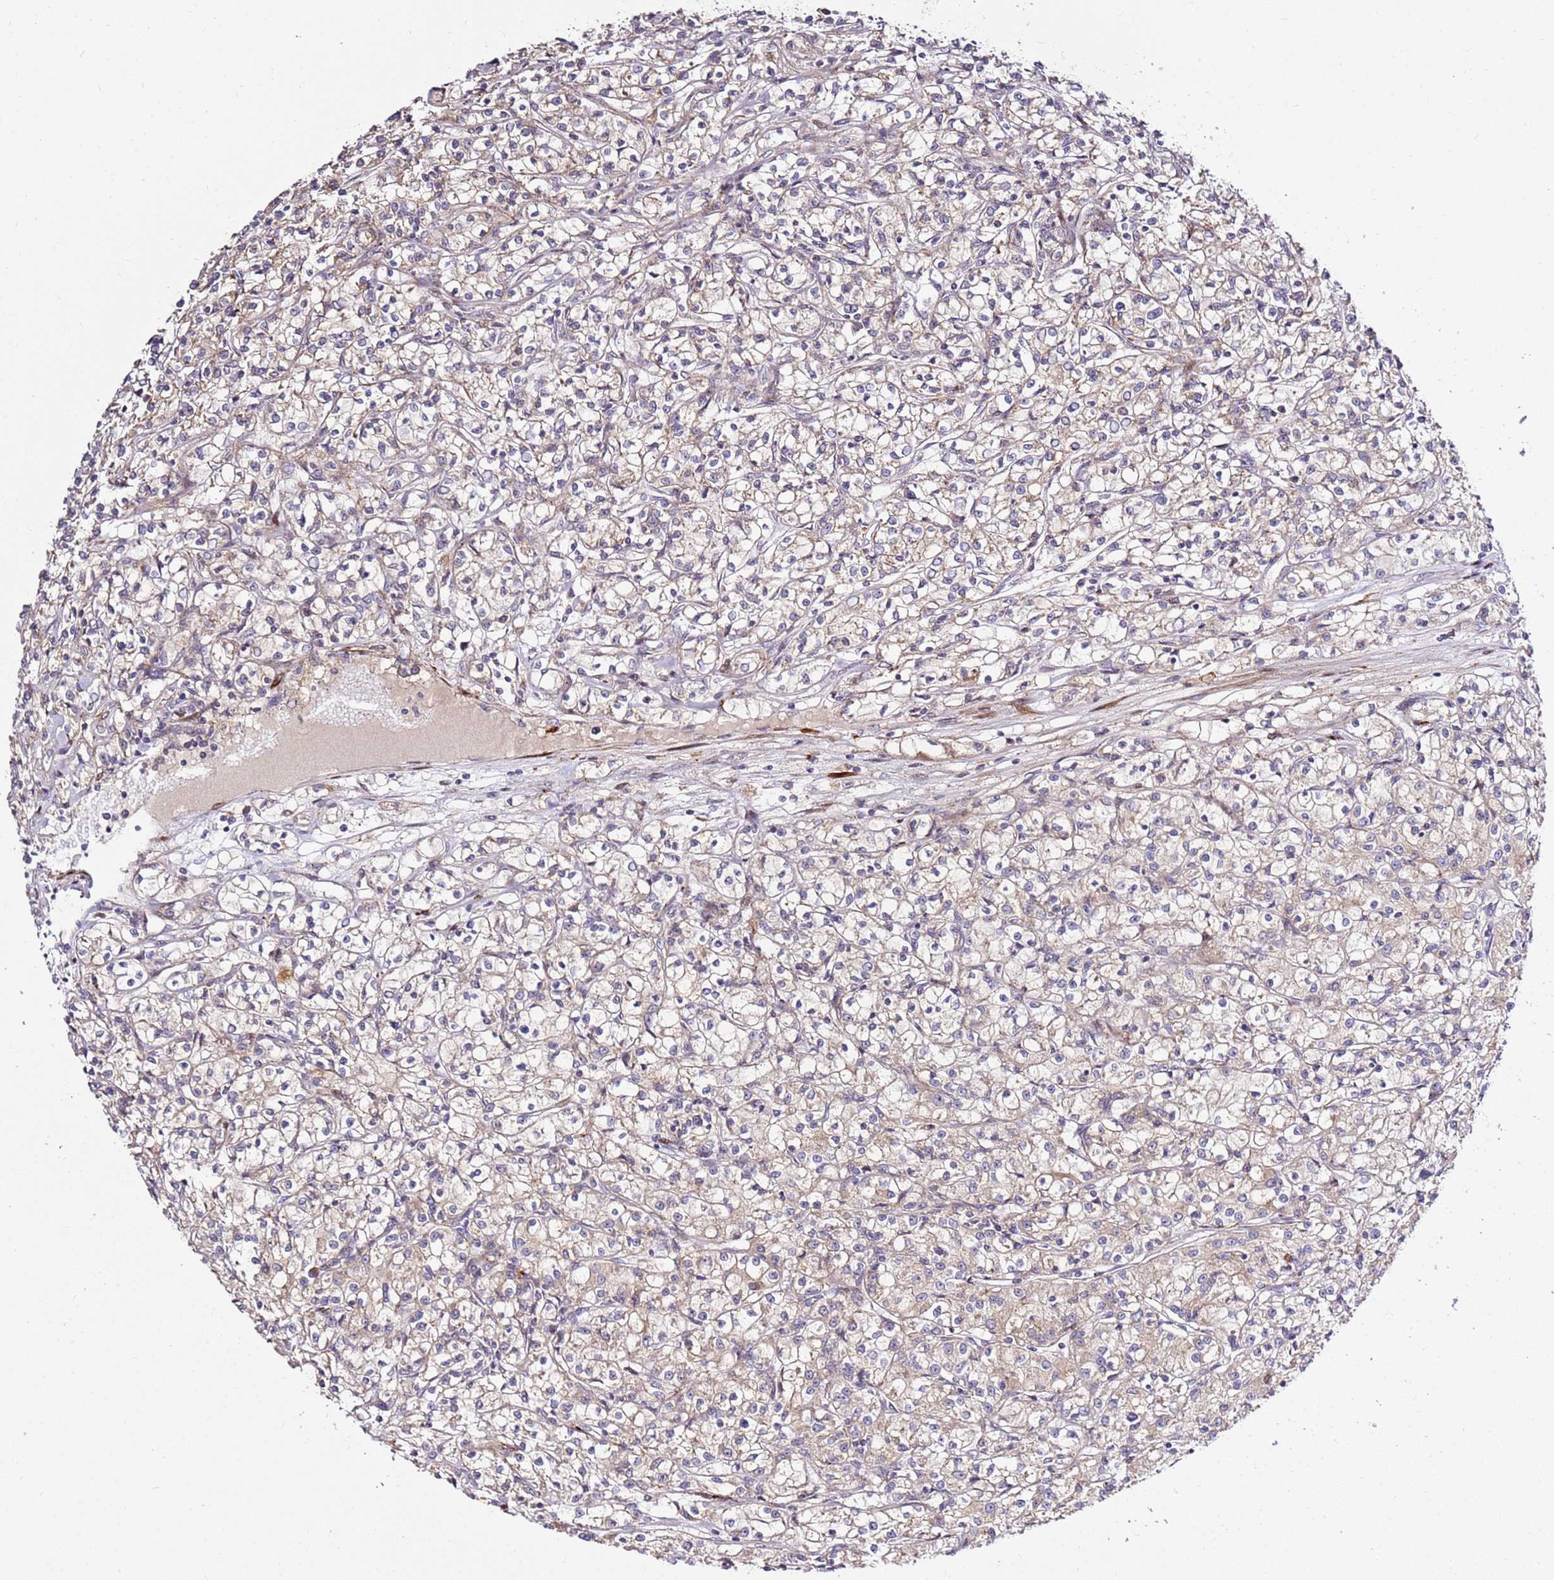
{"staining": {"intensity": "weak", "quantity": "25%-75%", "location": "cytoplasmic/membranous"}, "tissue": "renal cancer", "cell_type": "Tumor cells", "image_type": "cancer", "snomed": [{"axis": "morphology", "description": "Adenocarcinoma, NOS"}, {"axis": "topography", "description": "Kidney"}], "caption": "The micrograph exhibits staining of renal adenocarcinoma, revealing weak cytoplasmic/membranous protein expression (brown color) within tumor cells.", "gene": "PVRIG", "patient": {"sex": "female", "age": 59}}